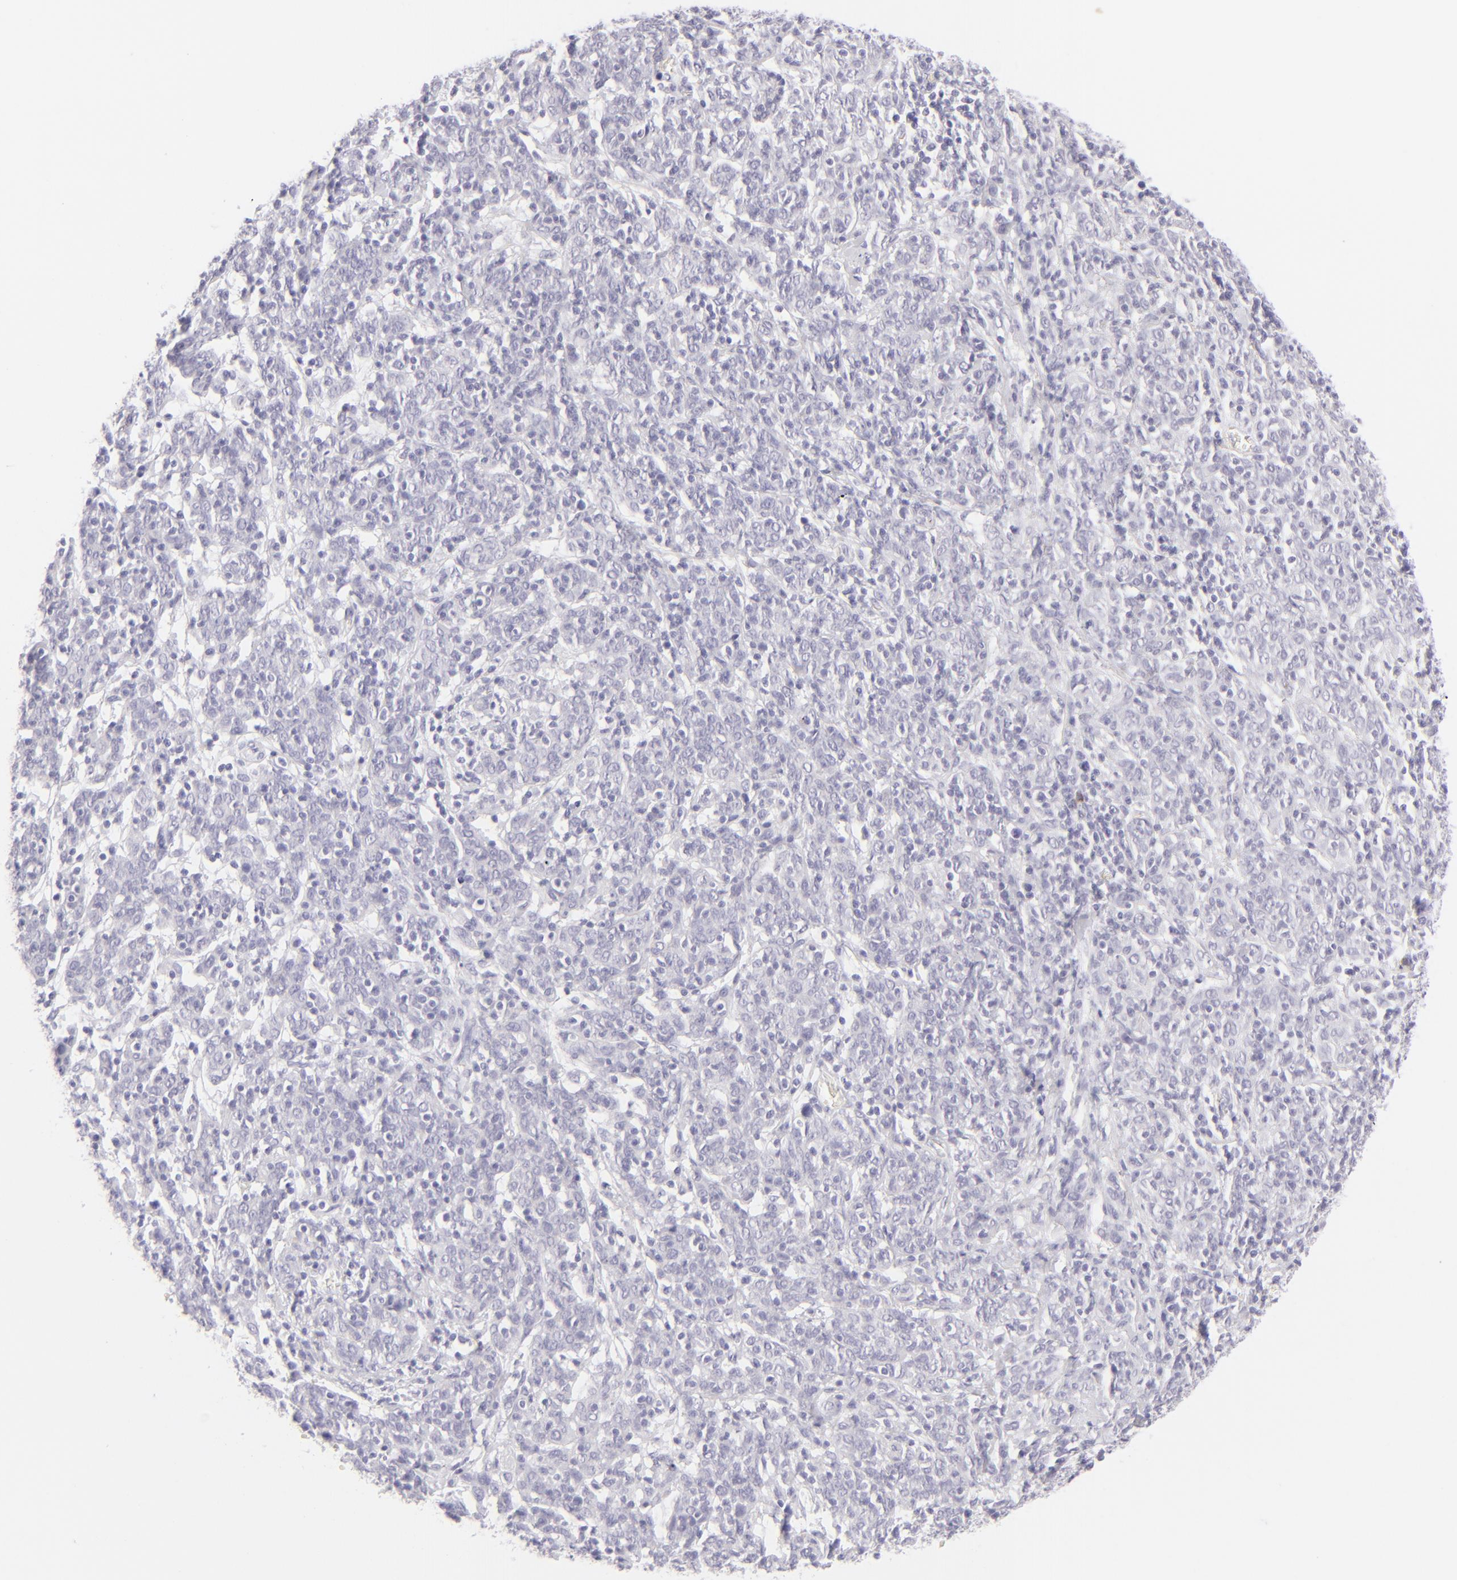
{"staining": {"intensity": "negative", "quantity": "none", "location": "none"}, "tissue": "cervical cancer", "cell_type": "Tumor cells", "image_type": "cancer", "snomed": [{"axis": "morphology", "description": "Normal tissue, NOS"}, {"axis": "morphology", "description": "Squamous cell carcinoma, NOS"}, {"axis": "topography", "description": "Cervix"}], "caption": "DAB immunohistochemical staining of human cervical squamous cell carcinoma exhibits no significant staining in tumor cells.", "gene": "FCER2", "patient": {"sex": "female", "age": 67}}